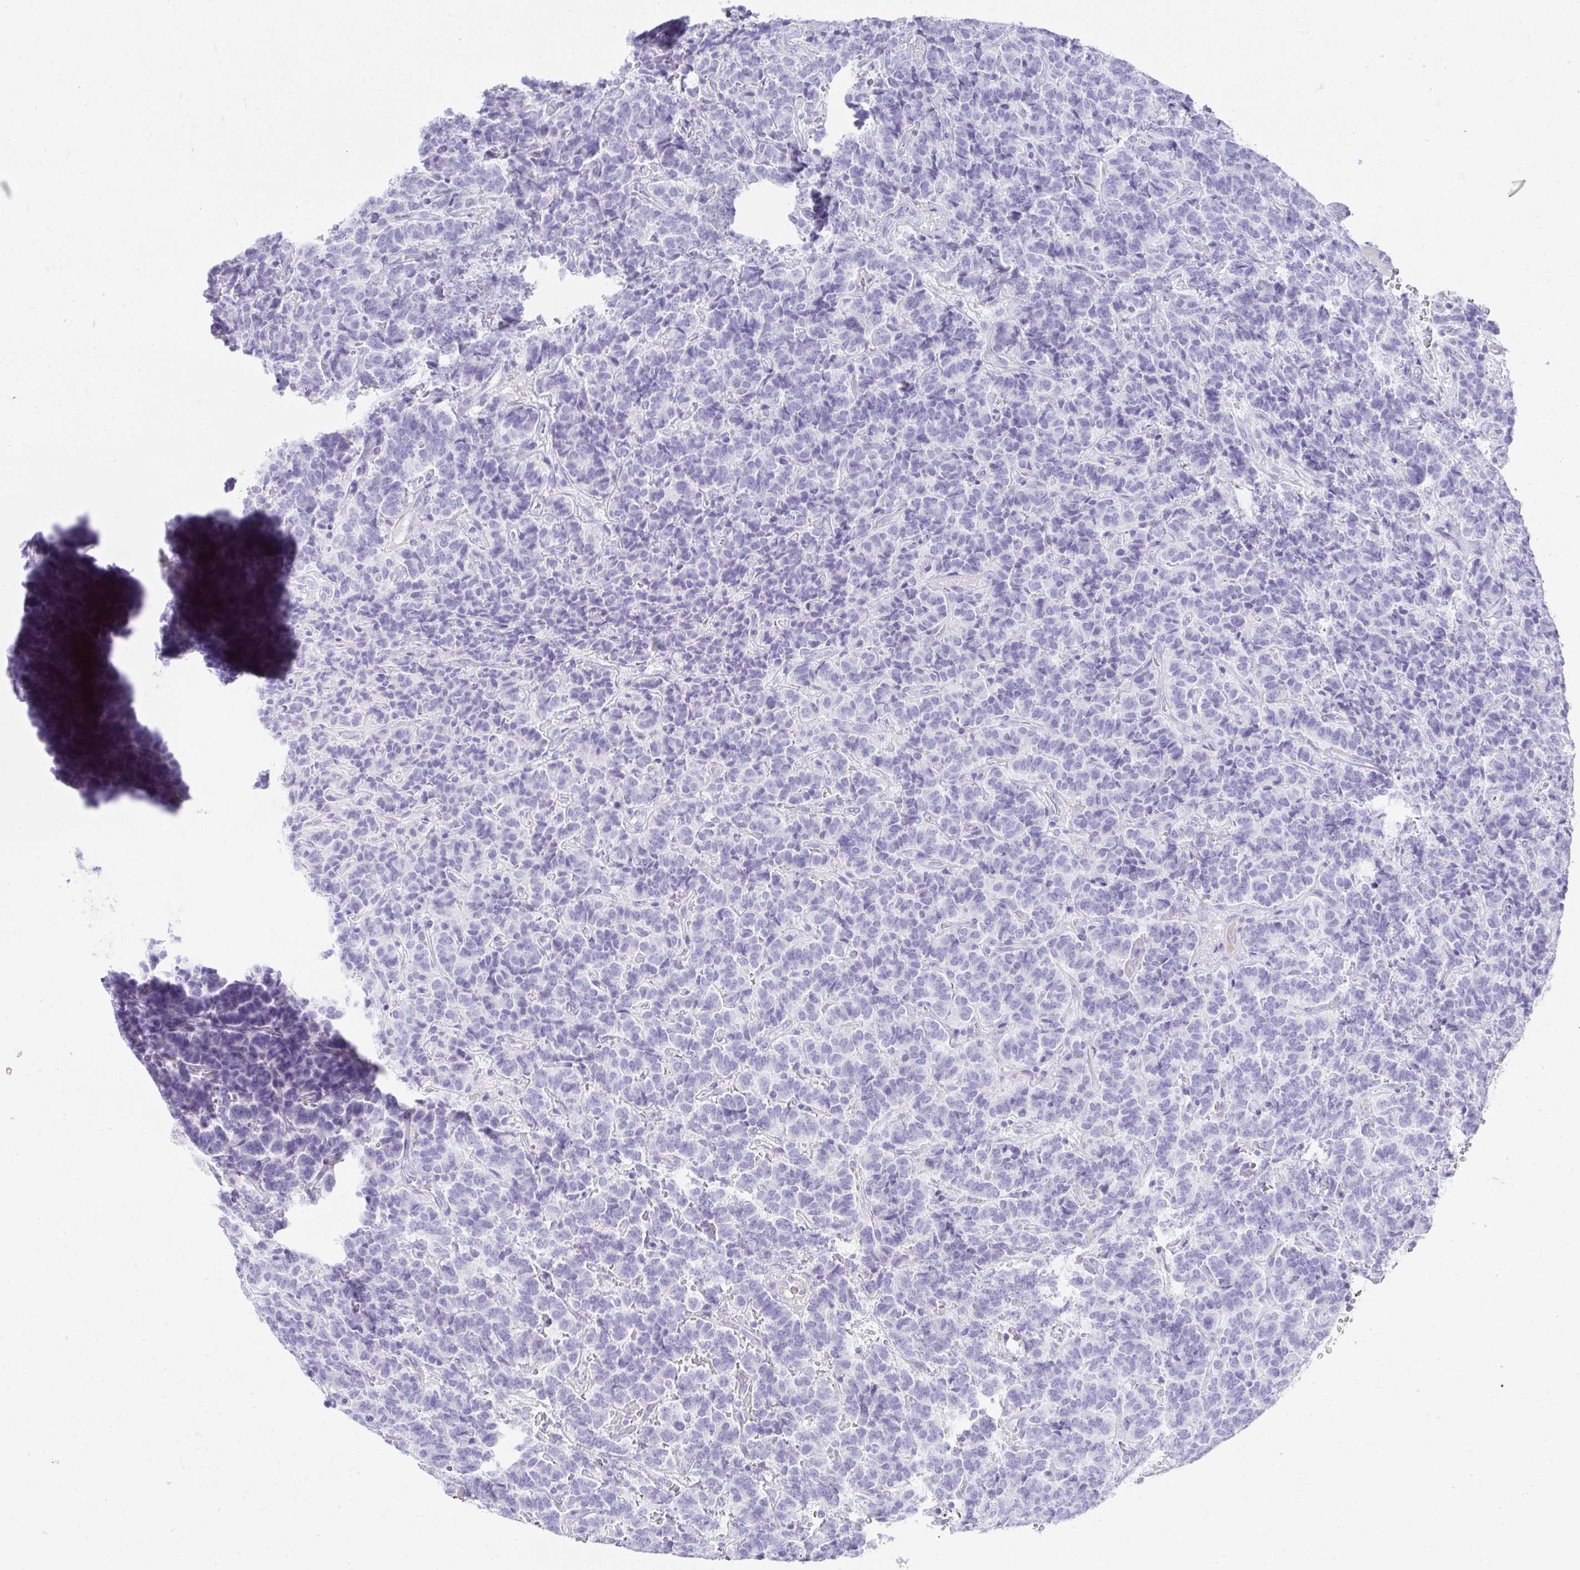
{"staining": {"intensity": "negative", "quantity": "none", "location": "none"}, "tissue": "carcinoid", "cell_type": "Tumor cells", "image_type": "cancer", "snomed": [{"axis": "morphology", "description": "Carcinoid, malignant, NOS"}, {"axis": "topography", "description": "Pancreas"}], "caption": "Immunohistochemistry histopathology image of carcinoid stained for a protein (brown), which demonstrates no staining in tumor cells.", "gene": "TNNT1", "patient": {"sex": "male", "age": 36}}